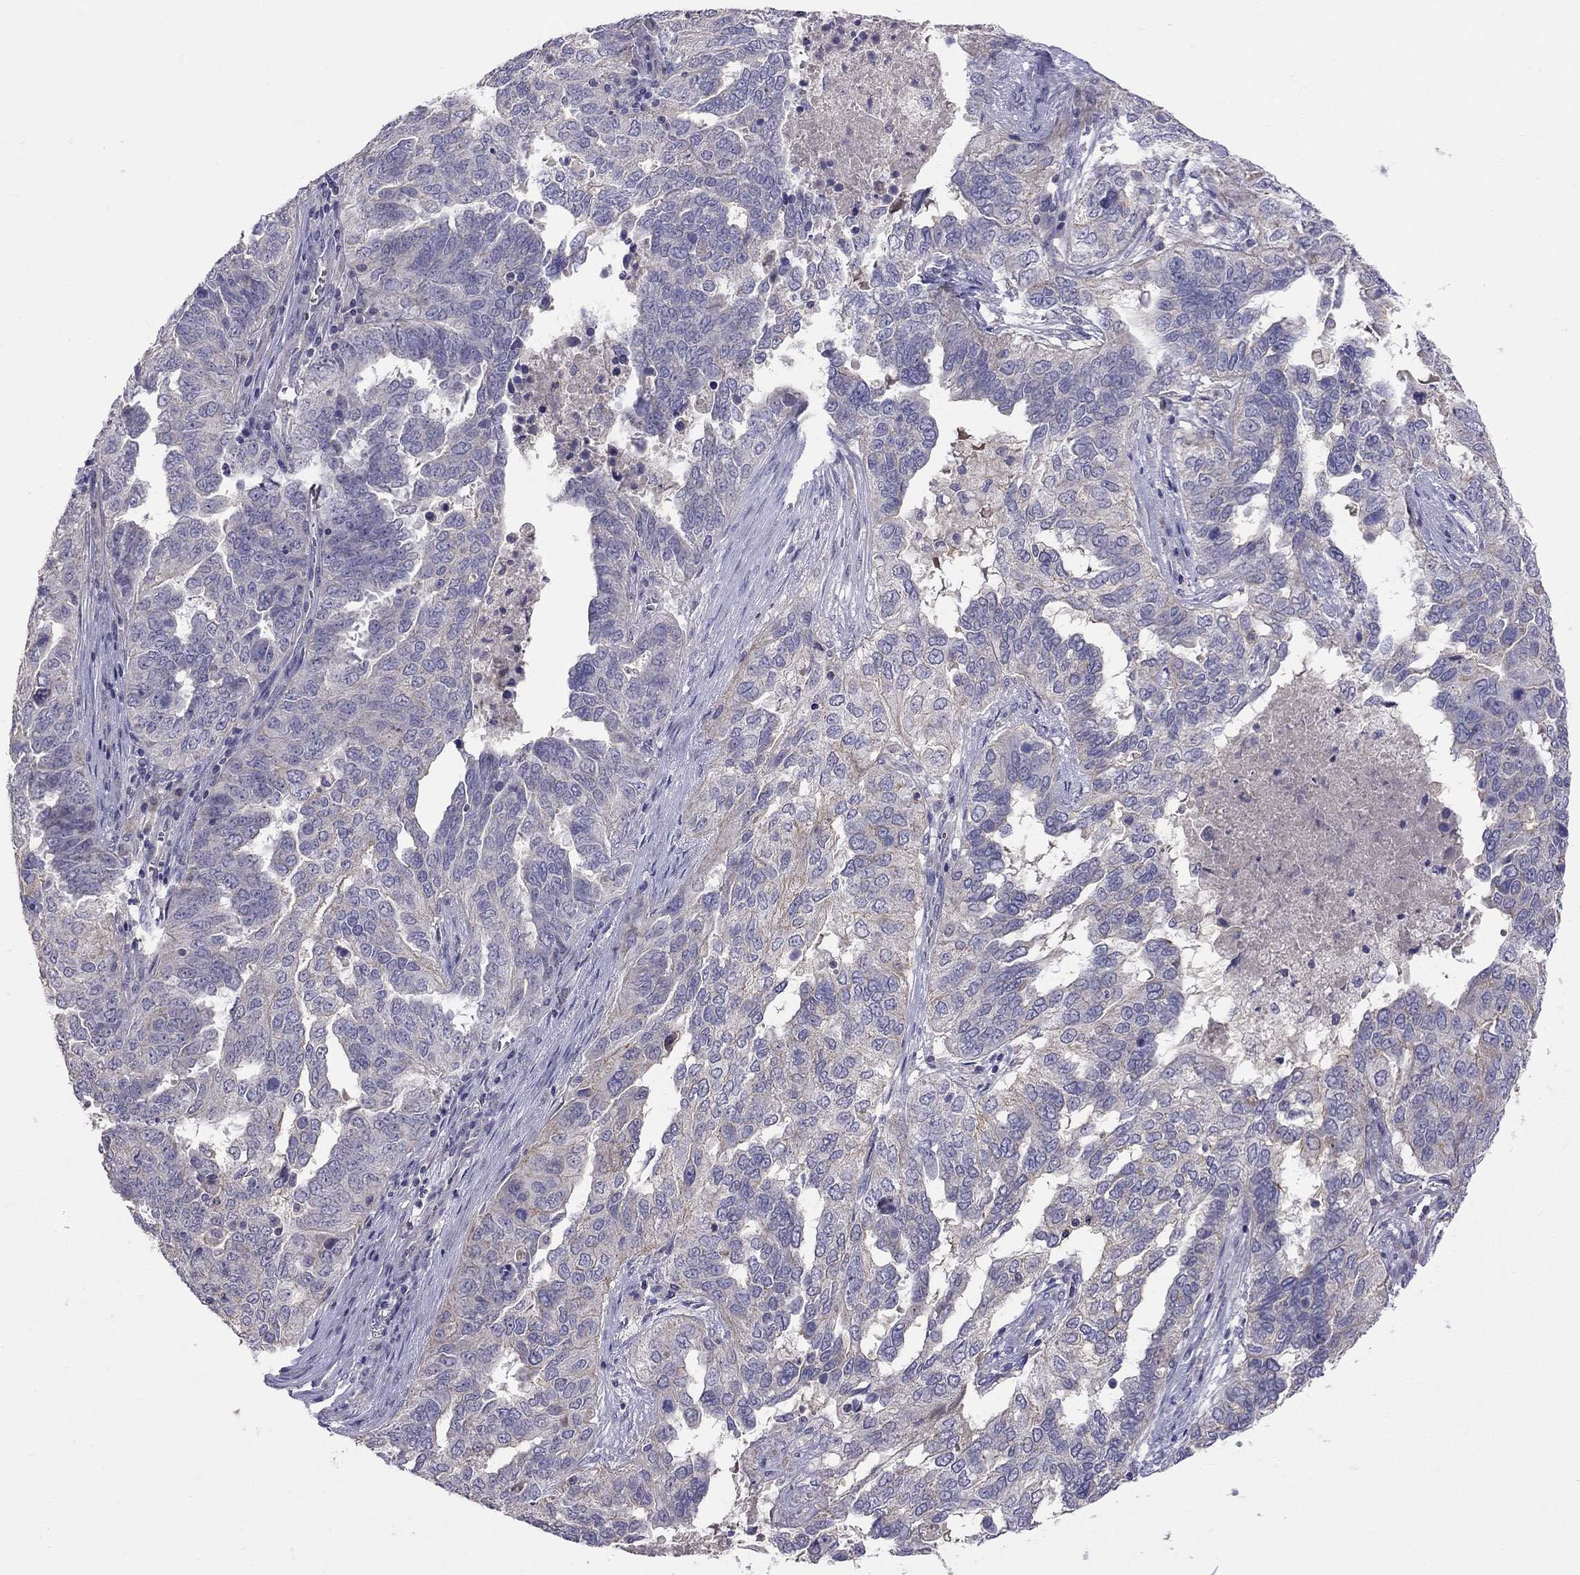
{"staining": {"intensity": "moderate", "quantity": "<25%", "location": "cytoplasmic/membranous"}, "tissue": "ovarian cancer", "cell_type": "Tumor cells", "image_type": "cancer", "snomed": [{"axis": "morphology", "description": "Carcinoma, endometroid"}, {"axis": "topography", "description": "Soft tissue"}, {"axis": "topography", "description": "Ovary"}], "caption": "Immunohistochemical staining of ovarian cancer exhibits moderate cytoplasmic/membranous protein staining in about <25% of tumor cells.", "gene": "RTP5", "patient": {"sex": "female", "age": 52}}